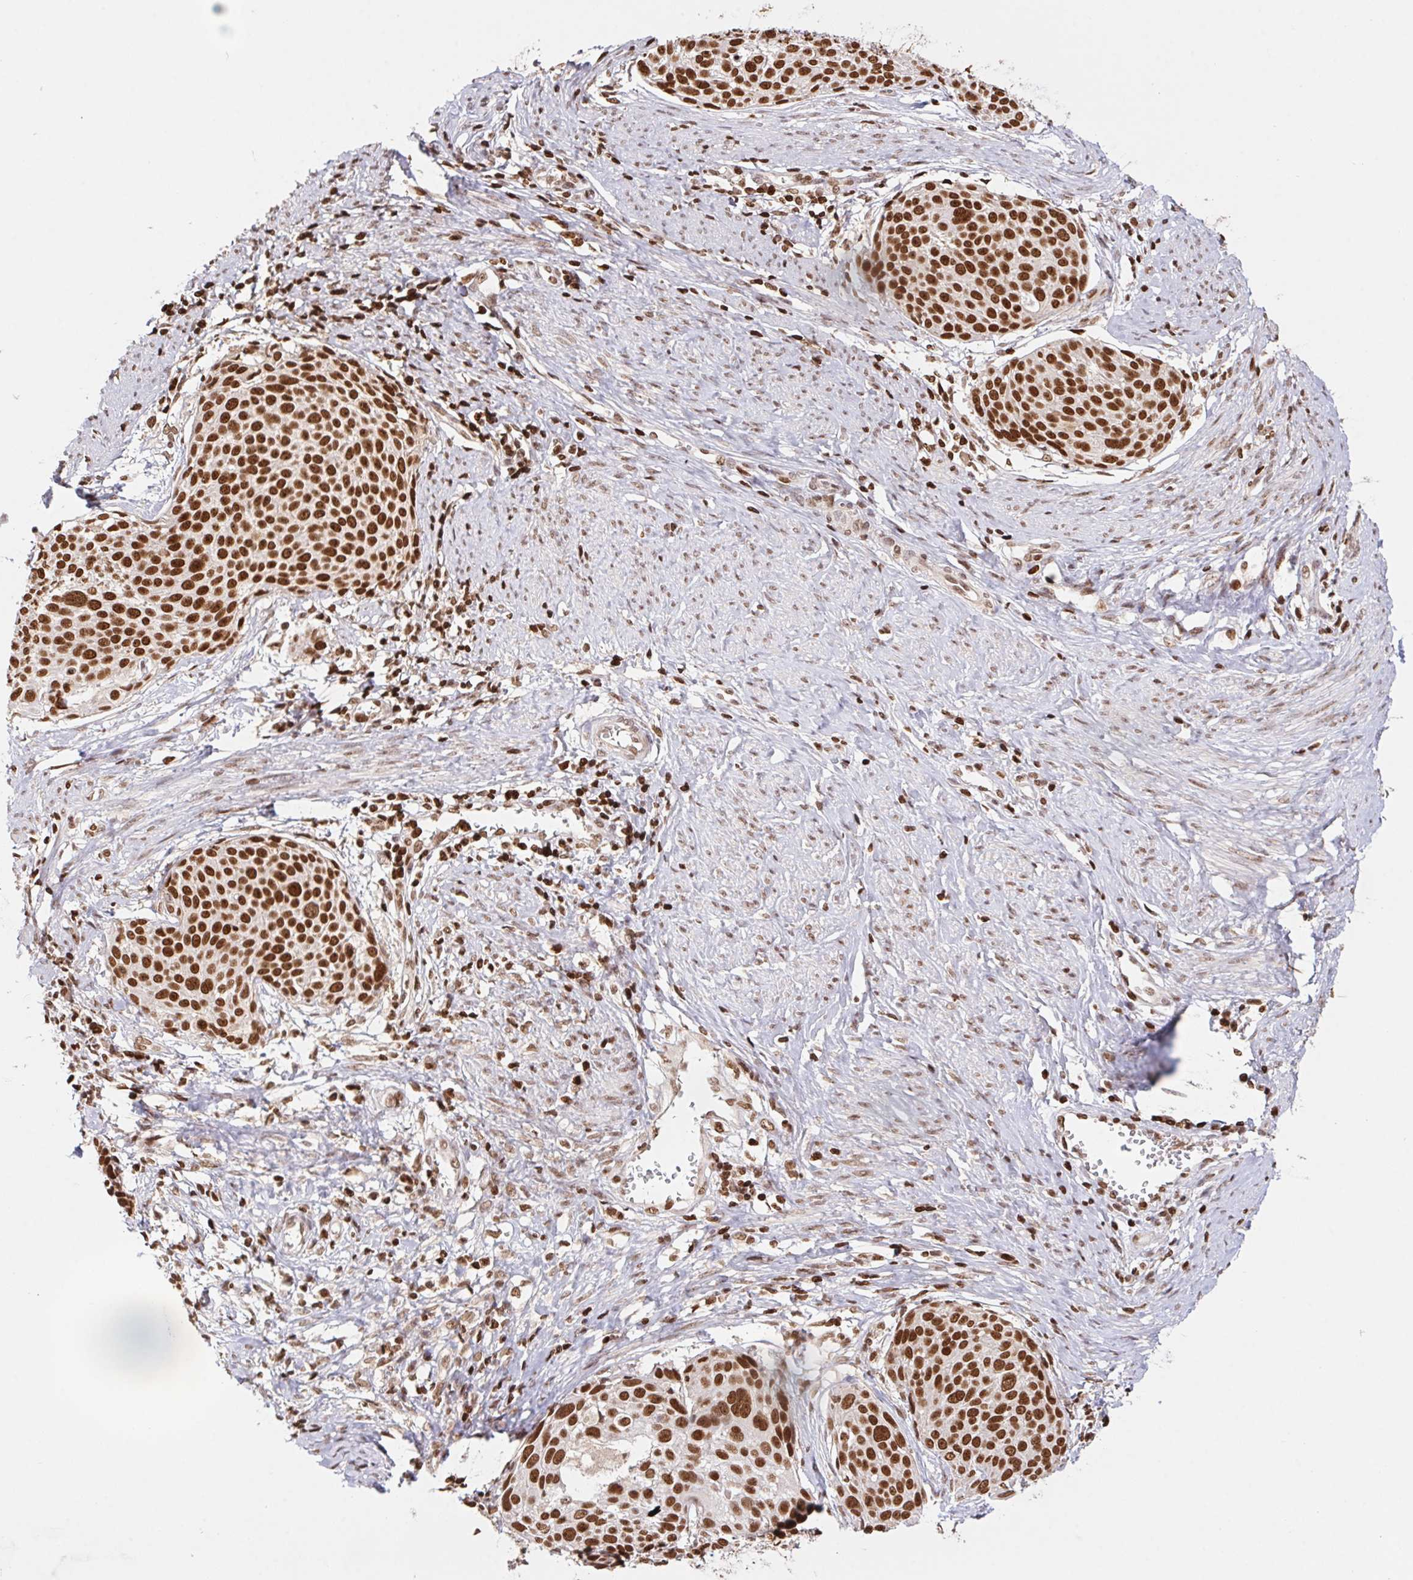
{"staining": {"intensity": "strong", "quantity": ">75%", "location": "nuclear"}, "tissue": "cervical cancer", "cell_type": "Tumor cells", "image_type": "cancer", "snomed": [{"axis": "morphology", "description": "Squamous cell carcinoma, NOS"}, {"axis": "topography", "description": "Cervix"}], "caption": "Tumor cells reveal strong nuclear expression in approximately >75% of cells in squamous cell carcinoma (cervical).", "gene": "POLD3", "patient": {"sex": "female", "age": 39}}